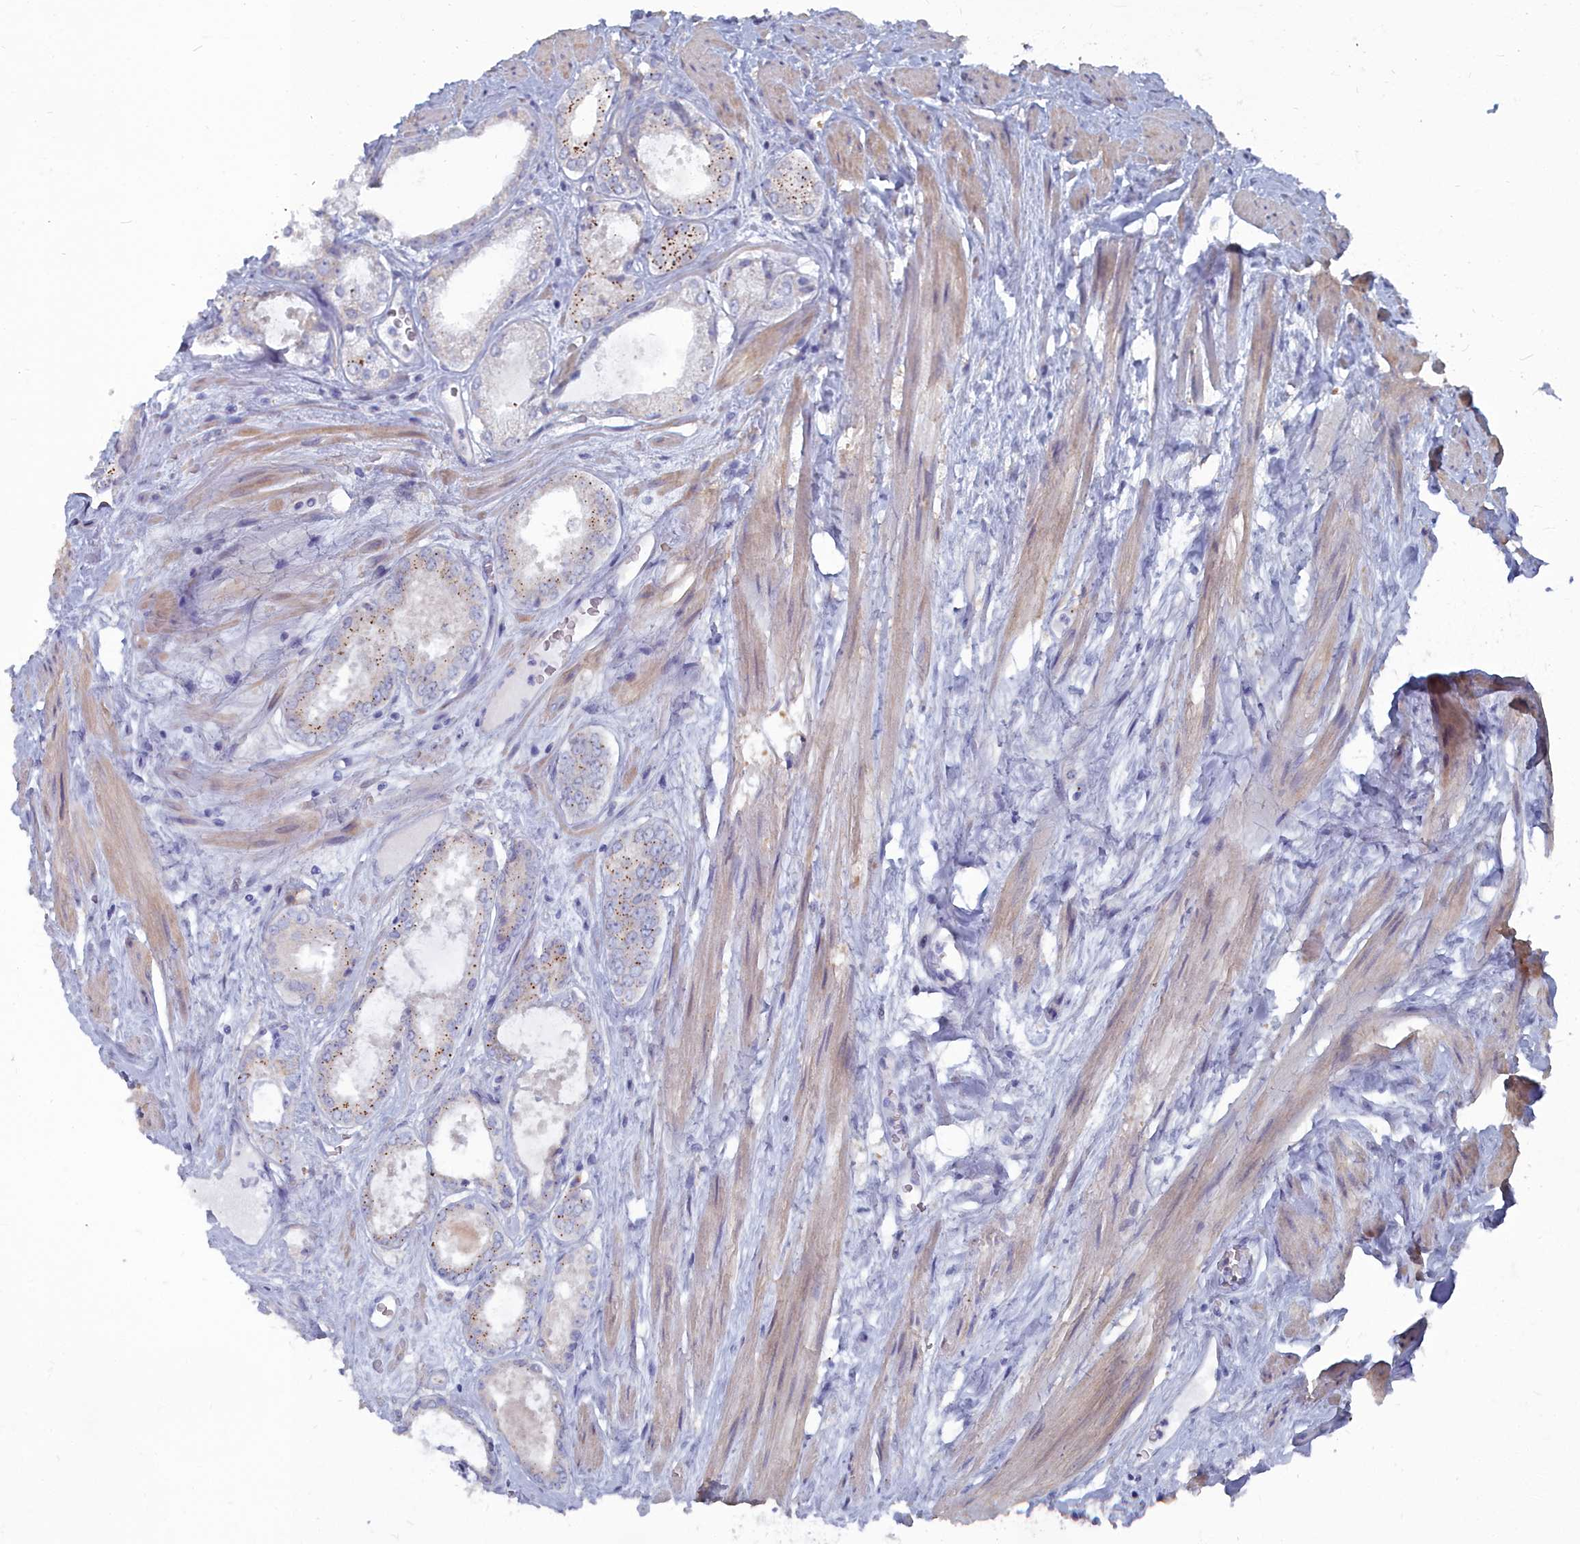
{"staining": {"intensity": "strong", "quantity": "<25%", "location": "cytoplasmic/membranous"}, "tissue": "prostate cancer", "cell_type": "Tumor cells", "image_type": "cancer", "snomed": [{"axis": "morphology", "description": "Adenocarcinoma, Low grade"}, {"axis": "topography", "description": "Prostate"}], "caption": "Prostate cancer stained with IHC displays strong cytoplasmic/membranous expression in approximately <25% of tumor cells. (brown staining indicates protein expression, while blue staining denotes nuclei).", "gene": "SHISAL2A", "patient": {"sex": "male", "age": 68}}